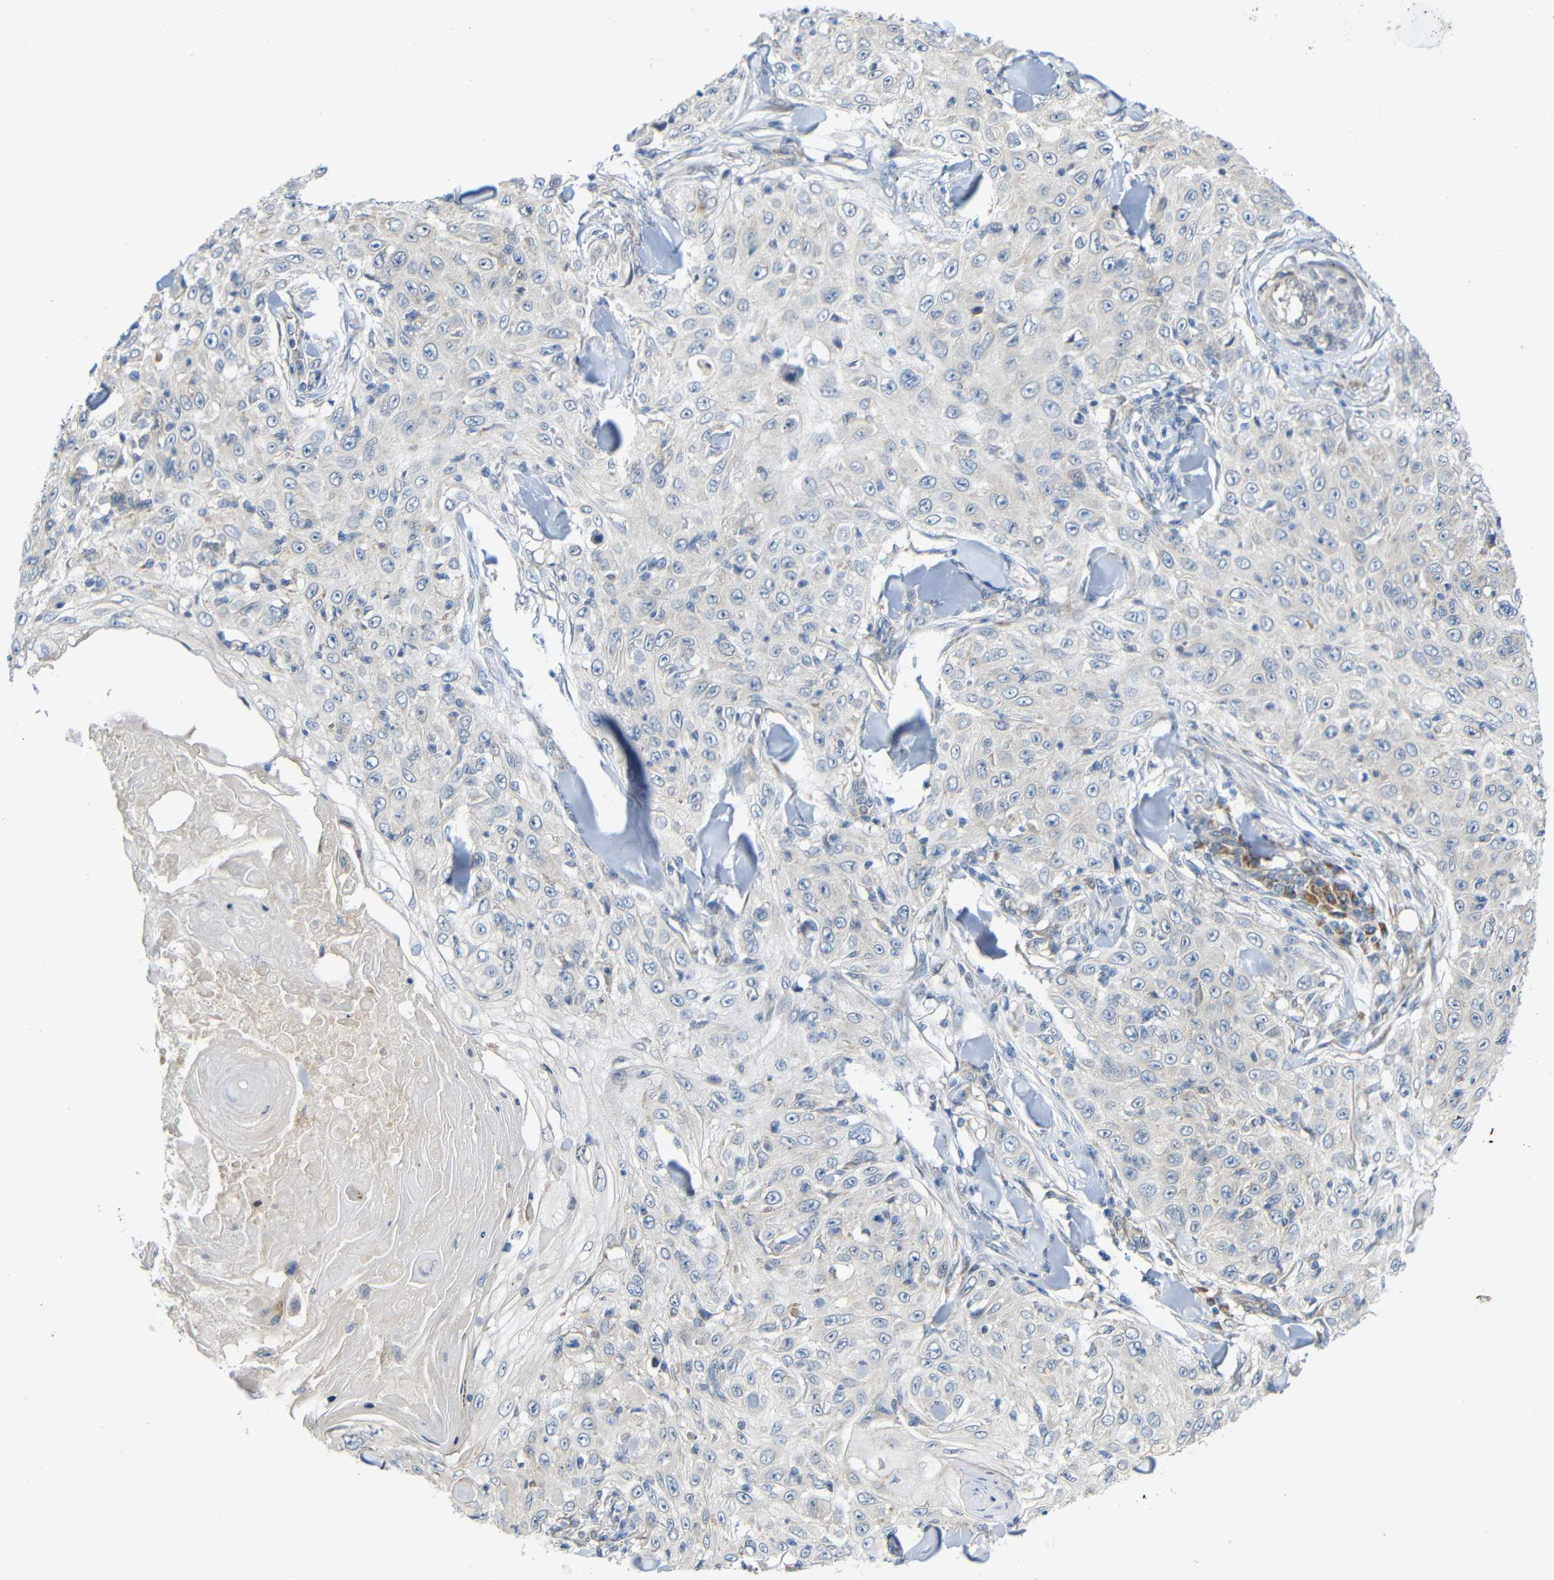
{"staining": {"intensity": "negative", "quantity": "none", "location": "none"}, "tissue": "skin cancer", "cell_type": "Tumor cells", "image_type": "cancer", "snomed": [{"axis": "morphology", "description": "Squamous cell carcinoma, NOS"}, {"axis": "topography", "description": "Skin"}], "caption": "Immunohistochemistry (IHC) of skin squamous cell carcinoma shows no staining in tumor cells.", "gene": "TMEM25", "patient": {"sex": "male", "age": 86}}